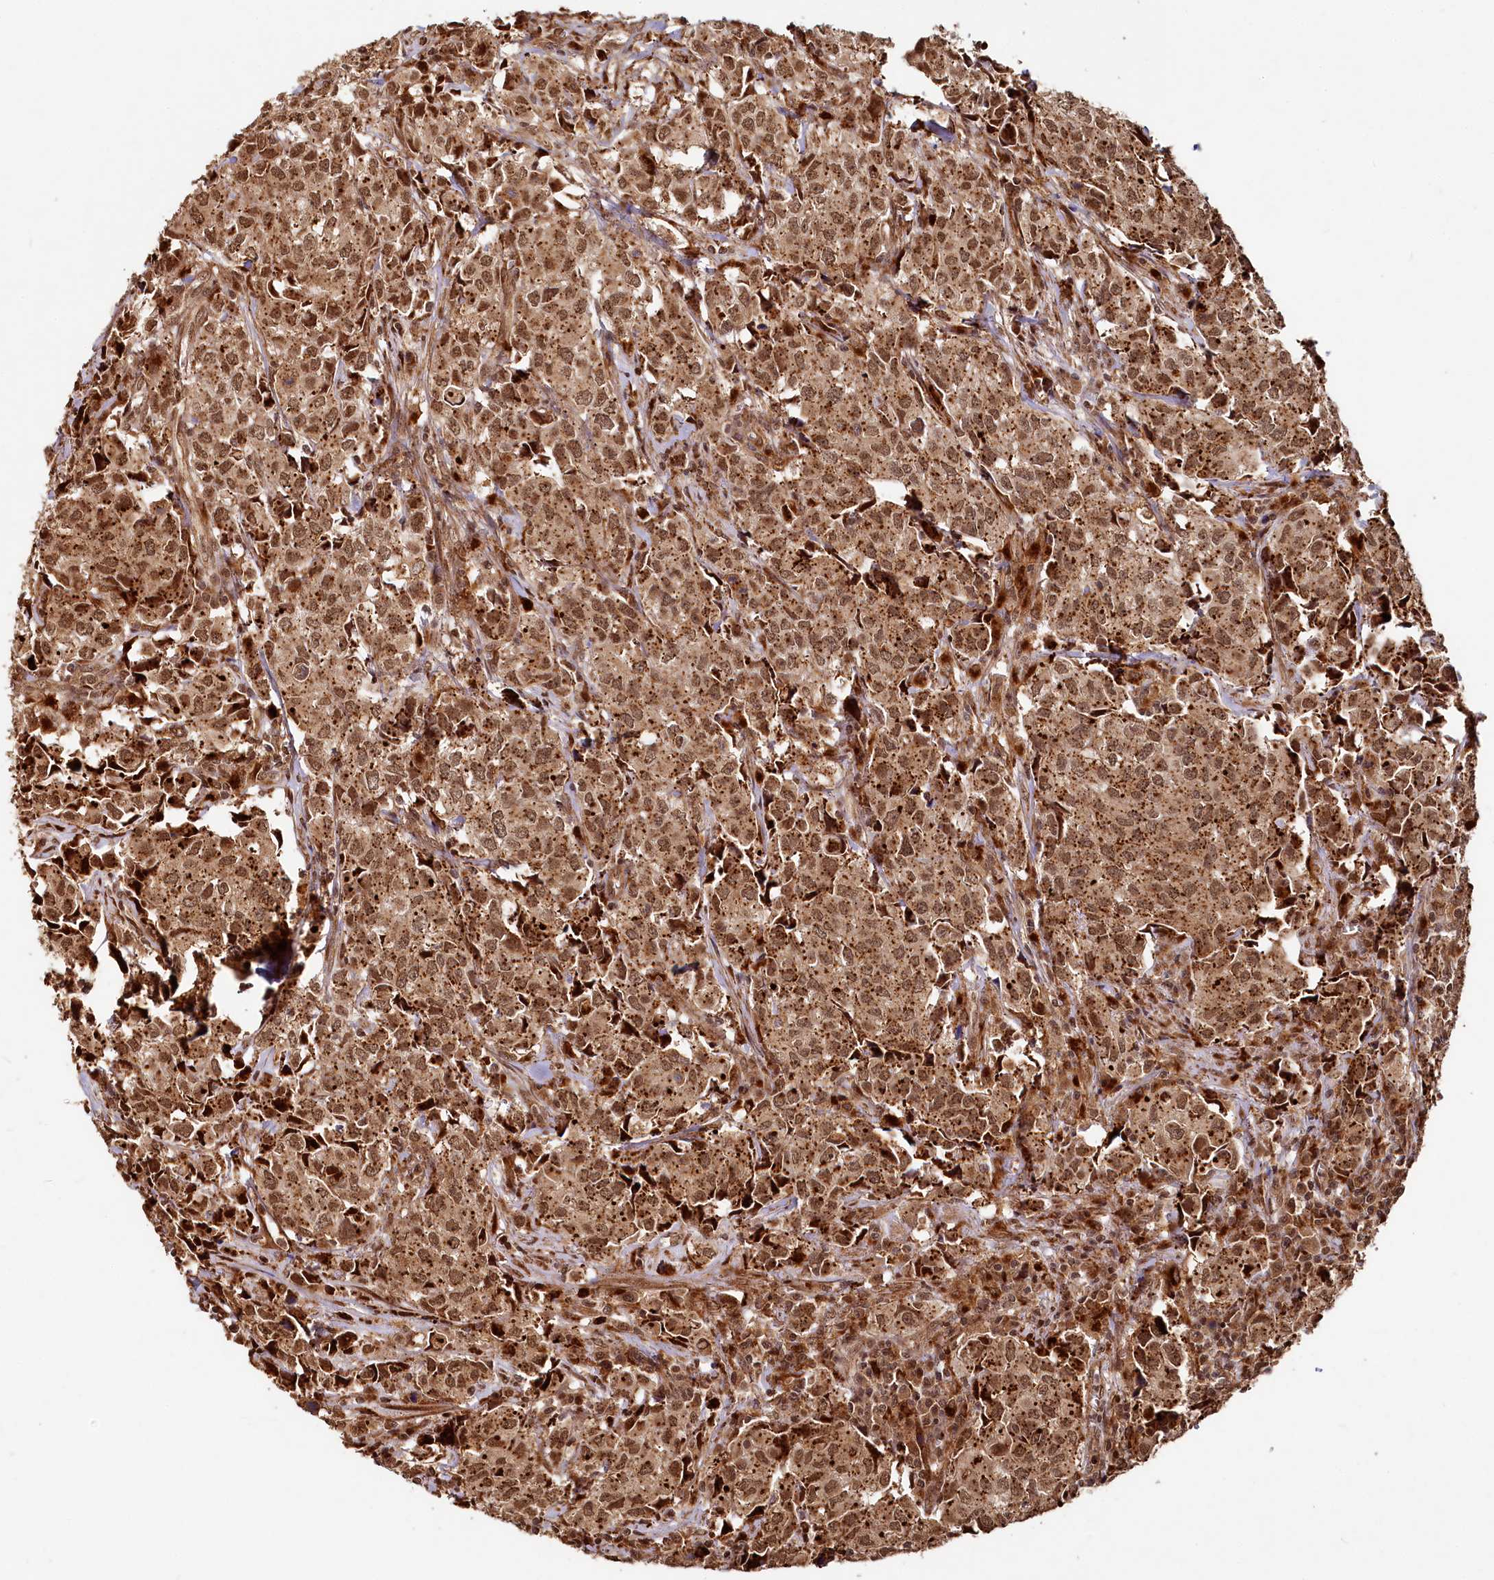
{"staining": {"intensity": "moderate", "quantity": ">75%", "location": "cytoplasmic/membranous,nuclear"}, "tissue": "urothelial cancer", "cell_type": "Tumor cells", "image_type": "cancer", "snomed": [{"axis": "morphology", "description": "Urothelial carcinoma, High grade"}, {"axis": "topography", "description": "Urinary bladder"}], "caption": "Protein expression analysis of human urothelial cancer reveals moderate cytoplasmic/membranous and nuclear positivity in approximately >75% of tumor cells.", "gene": "TRIM23", "patient": {"sex": "female", "age": 75}}